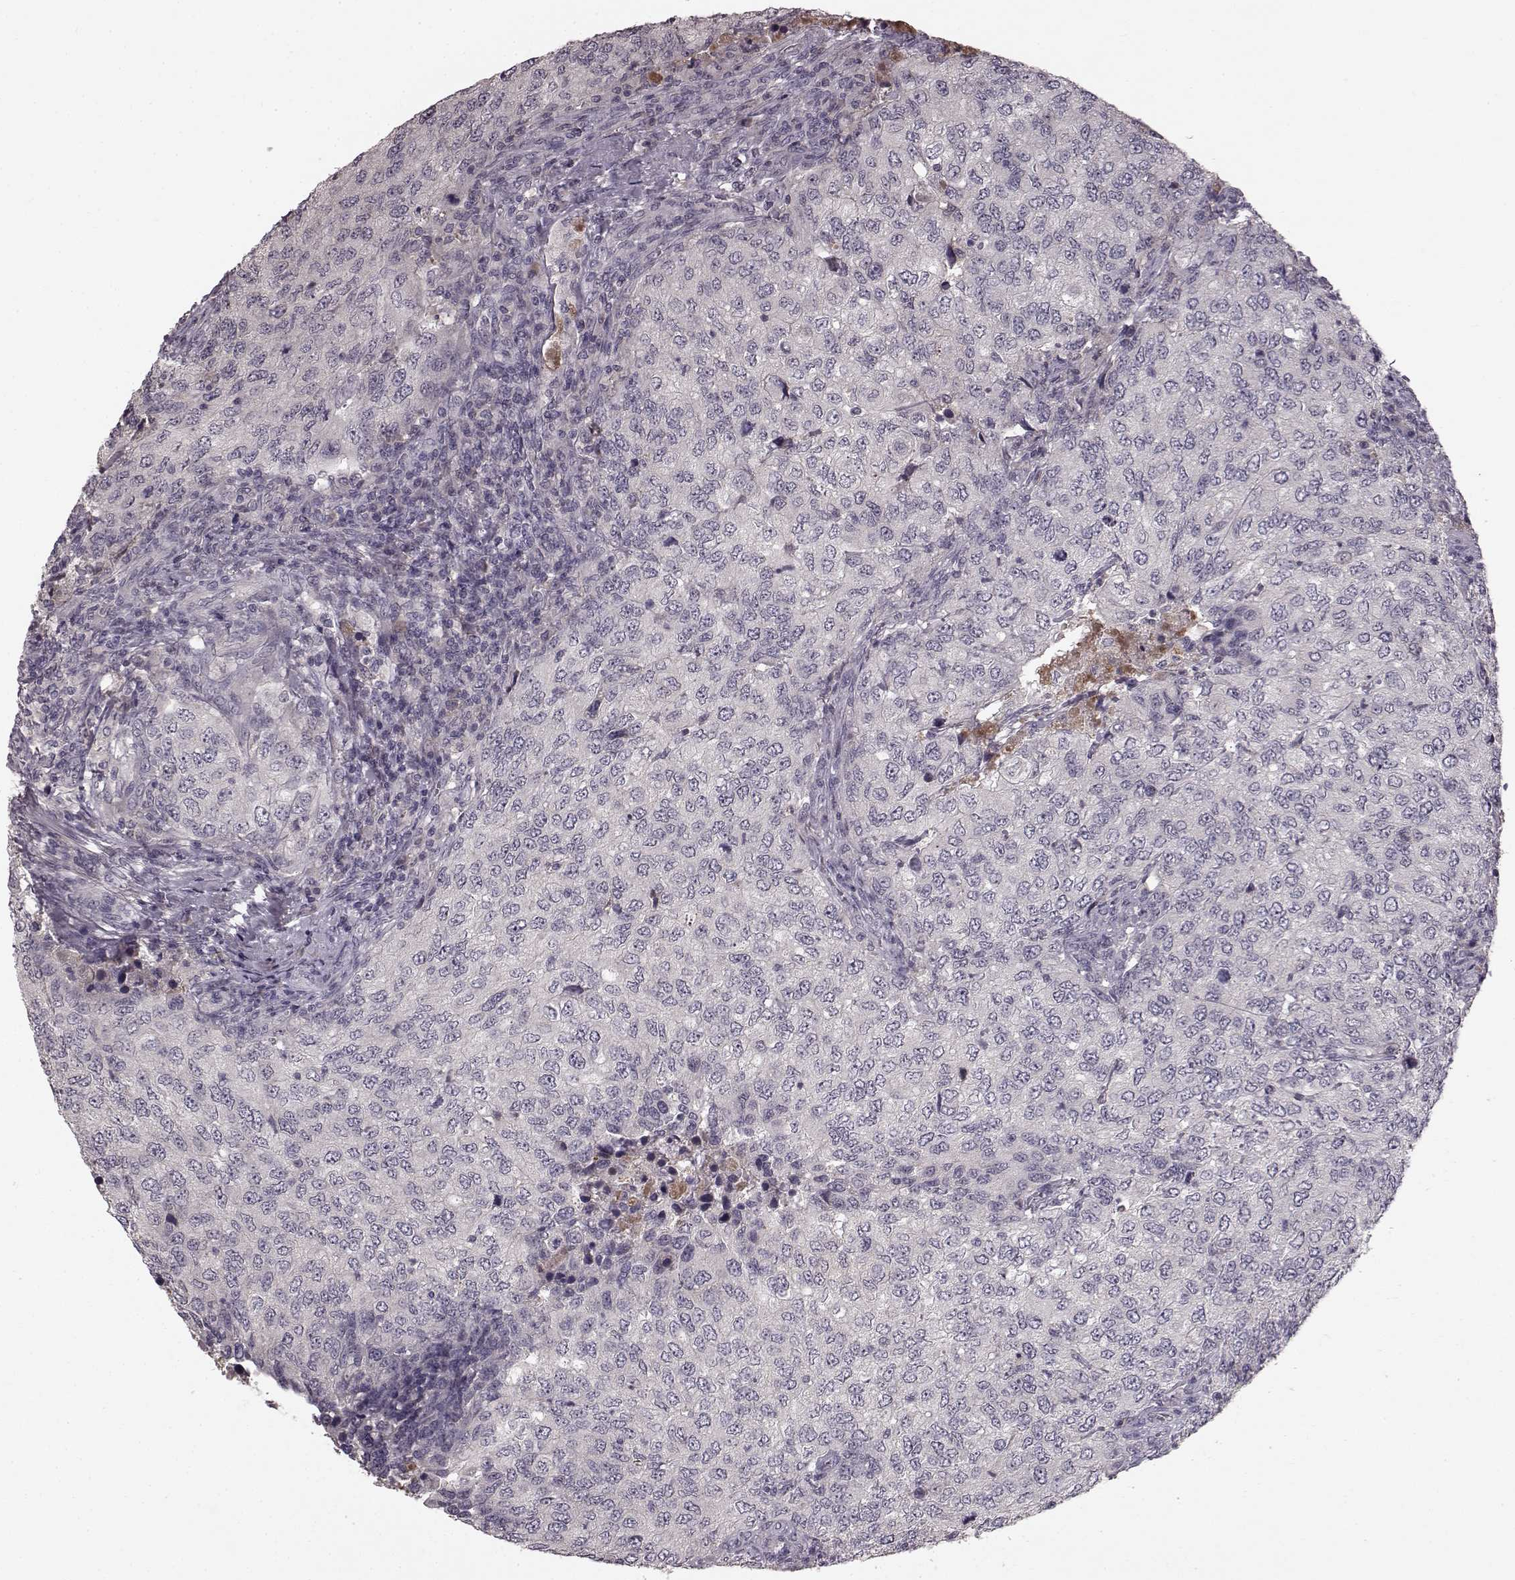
{"staining": {"intensity": "negative", "quantity": "none", "location": "none"}, "tissue": "urothelial cancer", "cell_type": "Tumor cells", "image_type": "cancer", "snomed": [{"axis": "morphology", "description": "Urothelial carcinoma, High grade"}, {"axis": "topography", "description": "Urinary bladder"}], "caption": "High power microscopy image of an IHC photomicrograph of high-grade urothelial carcinoma, revealing no significant expression in tumor cells.", "gene": "SLC22A18", "patient": {"sex": "female", "age": 78}}